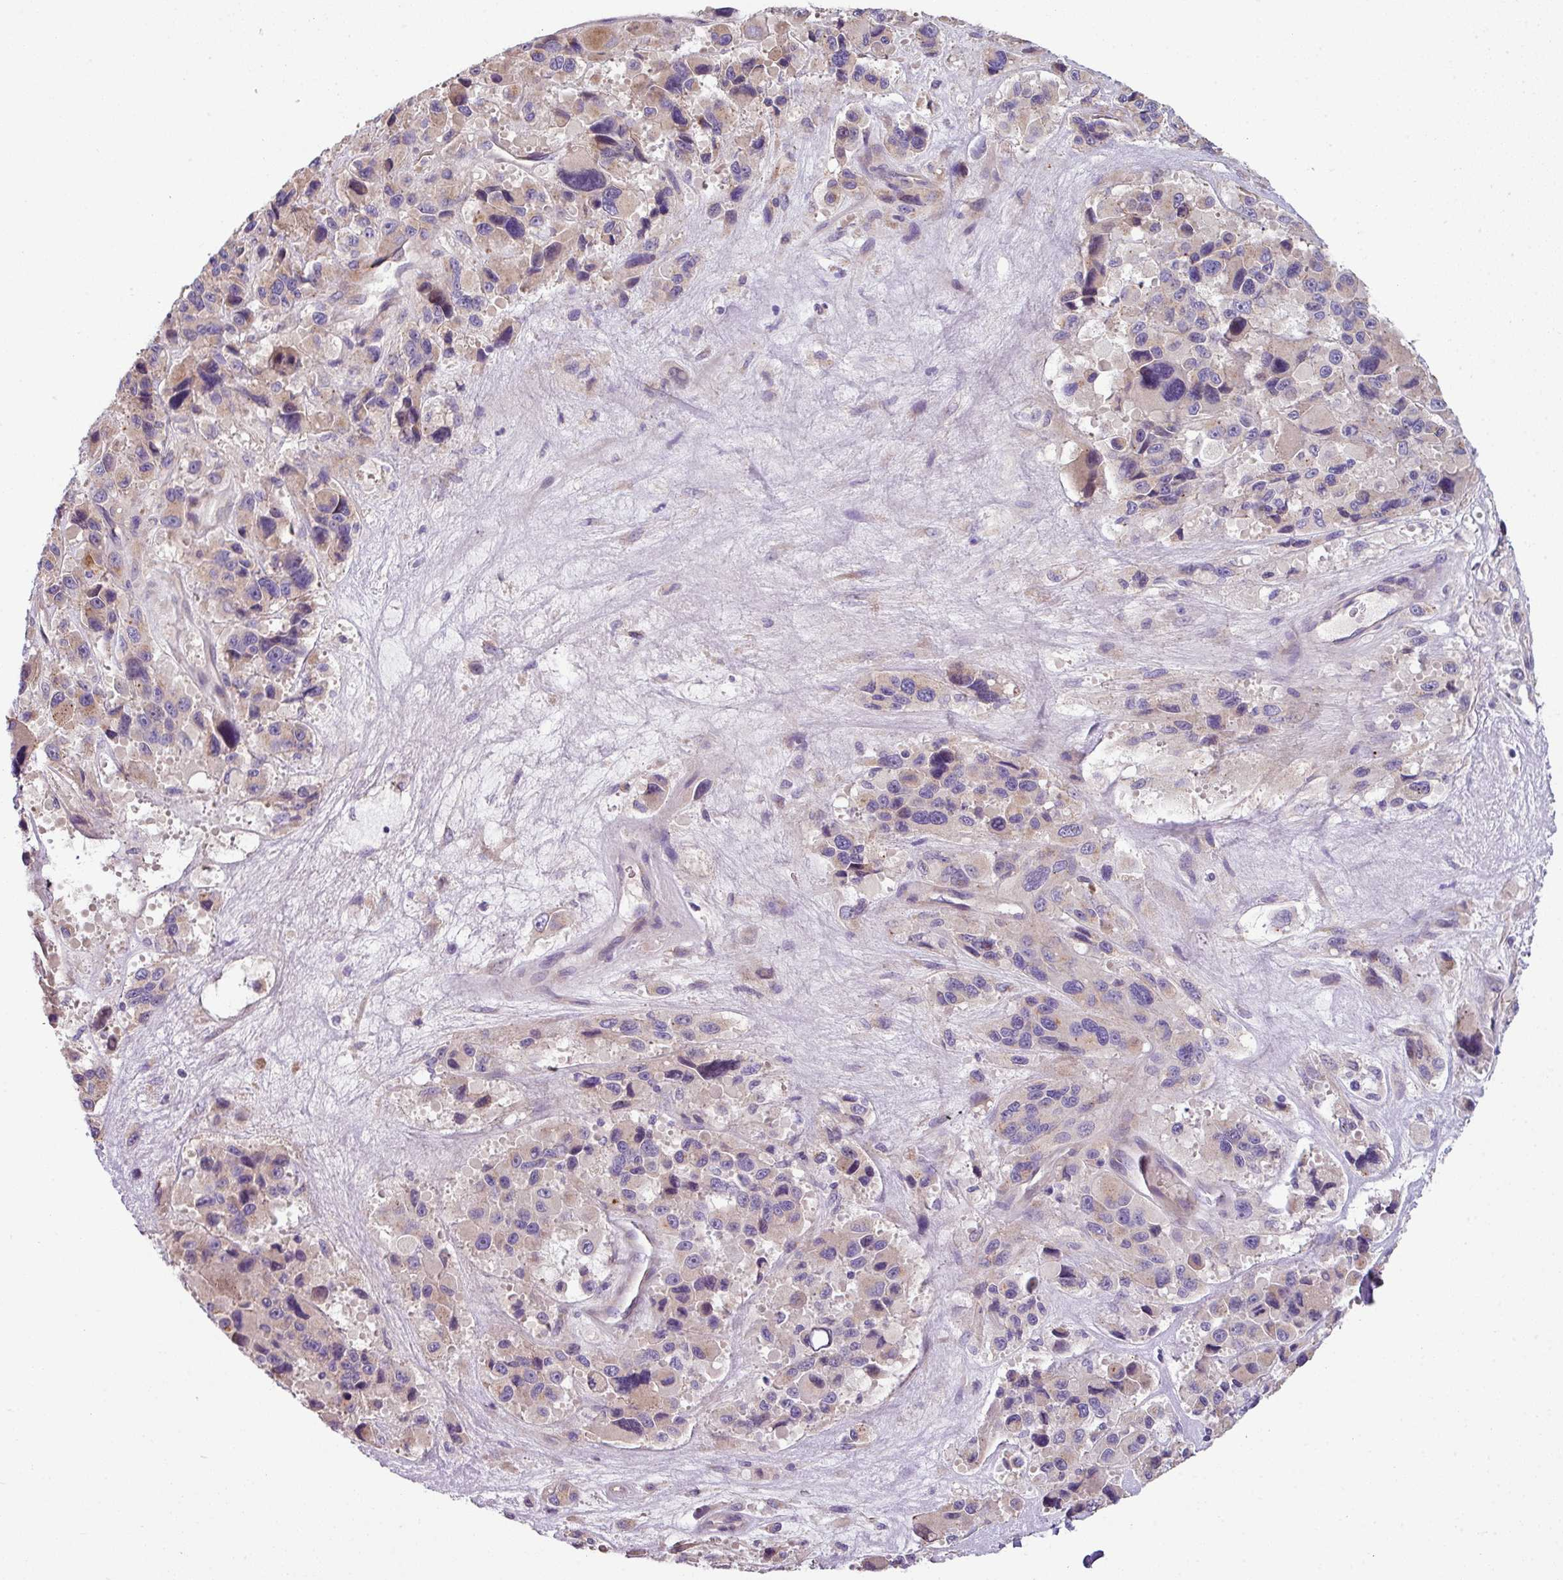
{"staining": {"intensity": "negative", "quantity": "none", "location": "none"}, "tissue": "melanoma", "cell_type": "Tumor cells", "image_type": "cancer", "snomed": [{"axis": "morphology", "description": "Malignant melanoma, Metastatic site"}, {"axis": "topography", "description": "Lymph node"}], "caption": "The IHC micrograph has no significant expression in tumor cells of melanoma tissue. The staining was performed using DAB to visualize the protein expression in brown, while the nuclei were stained in blue with hematoxylin (Magnification: 20x).", "gene": "LRRC9", "patient": {"sex": "female", "age": 65}}